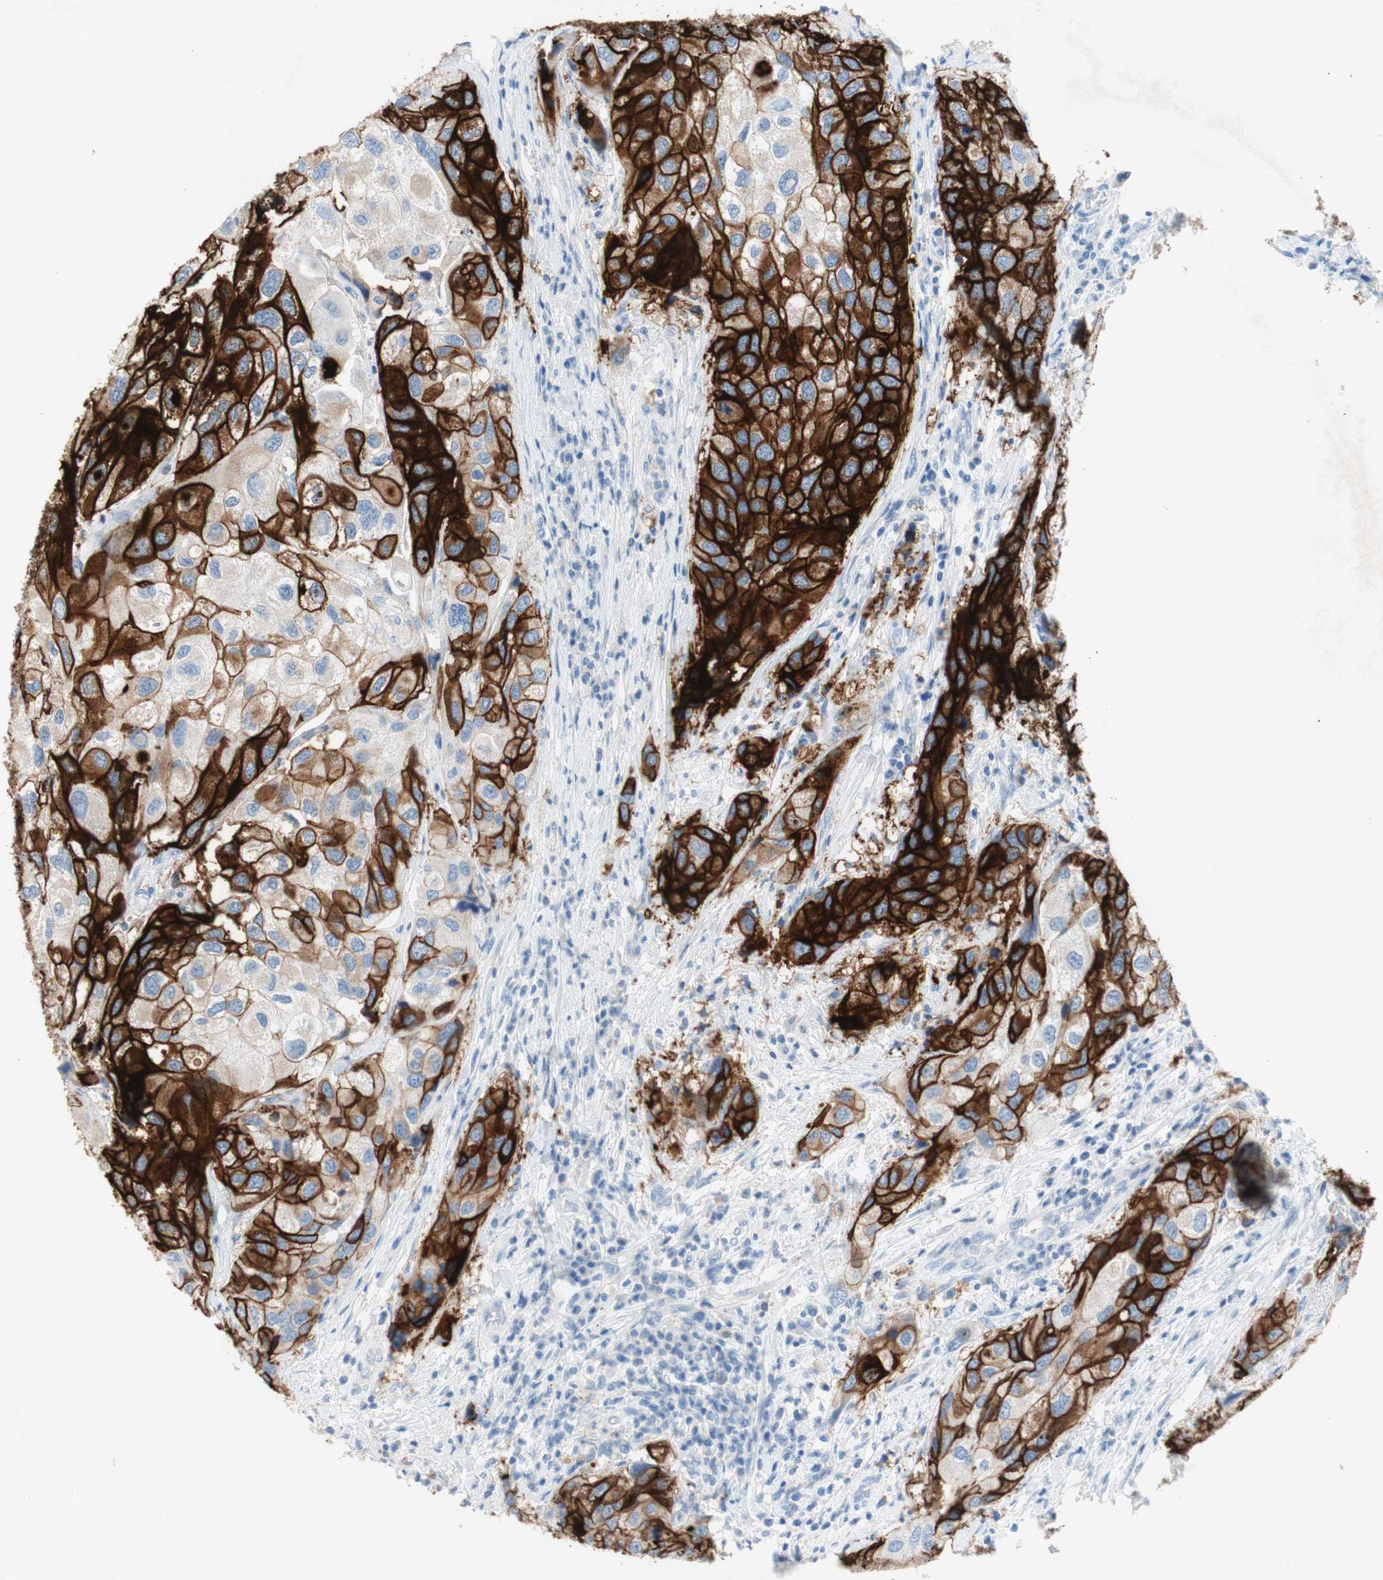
{"staining": {"intensity": "strong", "quantity": "25%-75%", "location": "cytoplasmic/membranous"}, "tissue": "urothelial cancer", "cell_type": "Tumor cells", "image_type": "cancer", "snomed": [{"axis": "morphology", "description": "Urothelial carcinoma, High grade"}, {"axis": "topography", "description": "Urinary bladder"}], "caption": "This photomicrograph reveals IHC staining of human high-grade urothelial carcinoma, with high strong cytoplasmic/membranous staining in about 25%-75% of tumor cells.", "gene": "POLR2J3", "patient": {"sex": "female", "age": 64}}